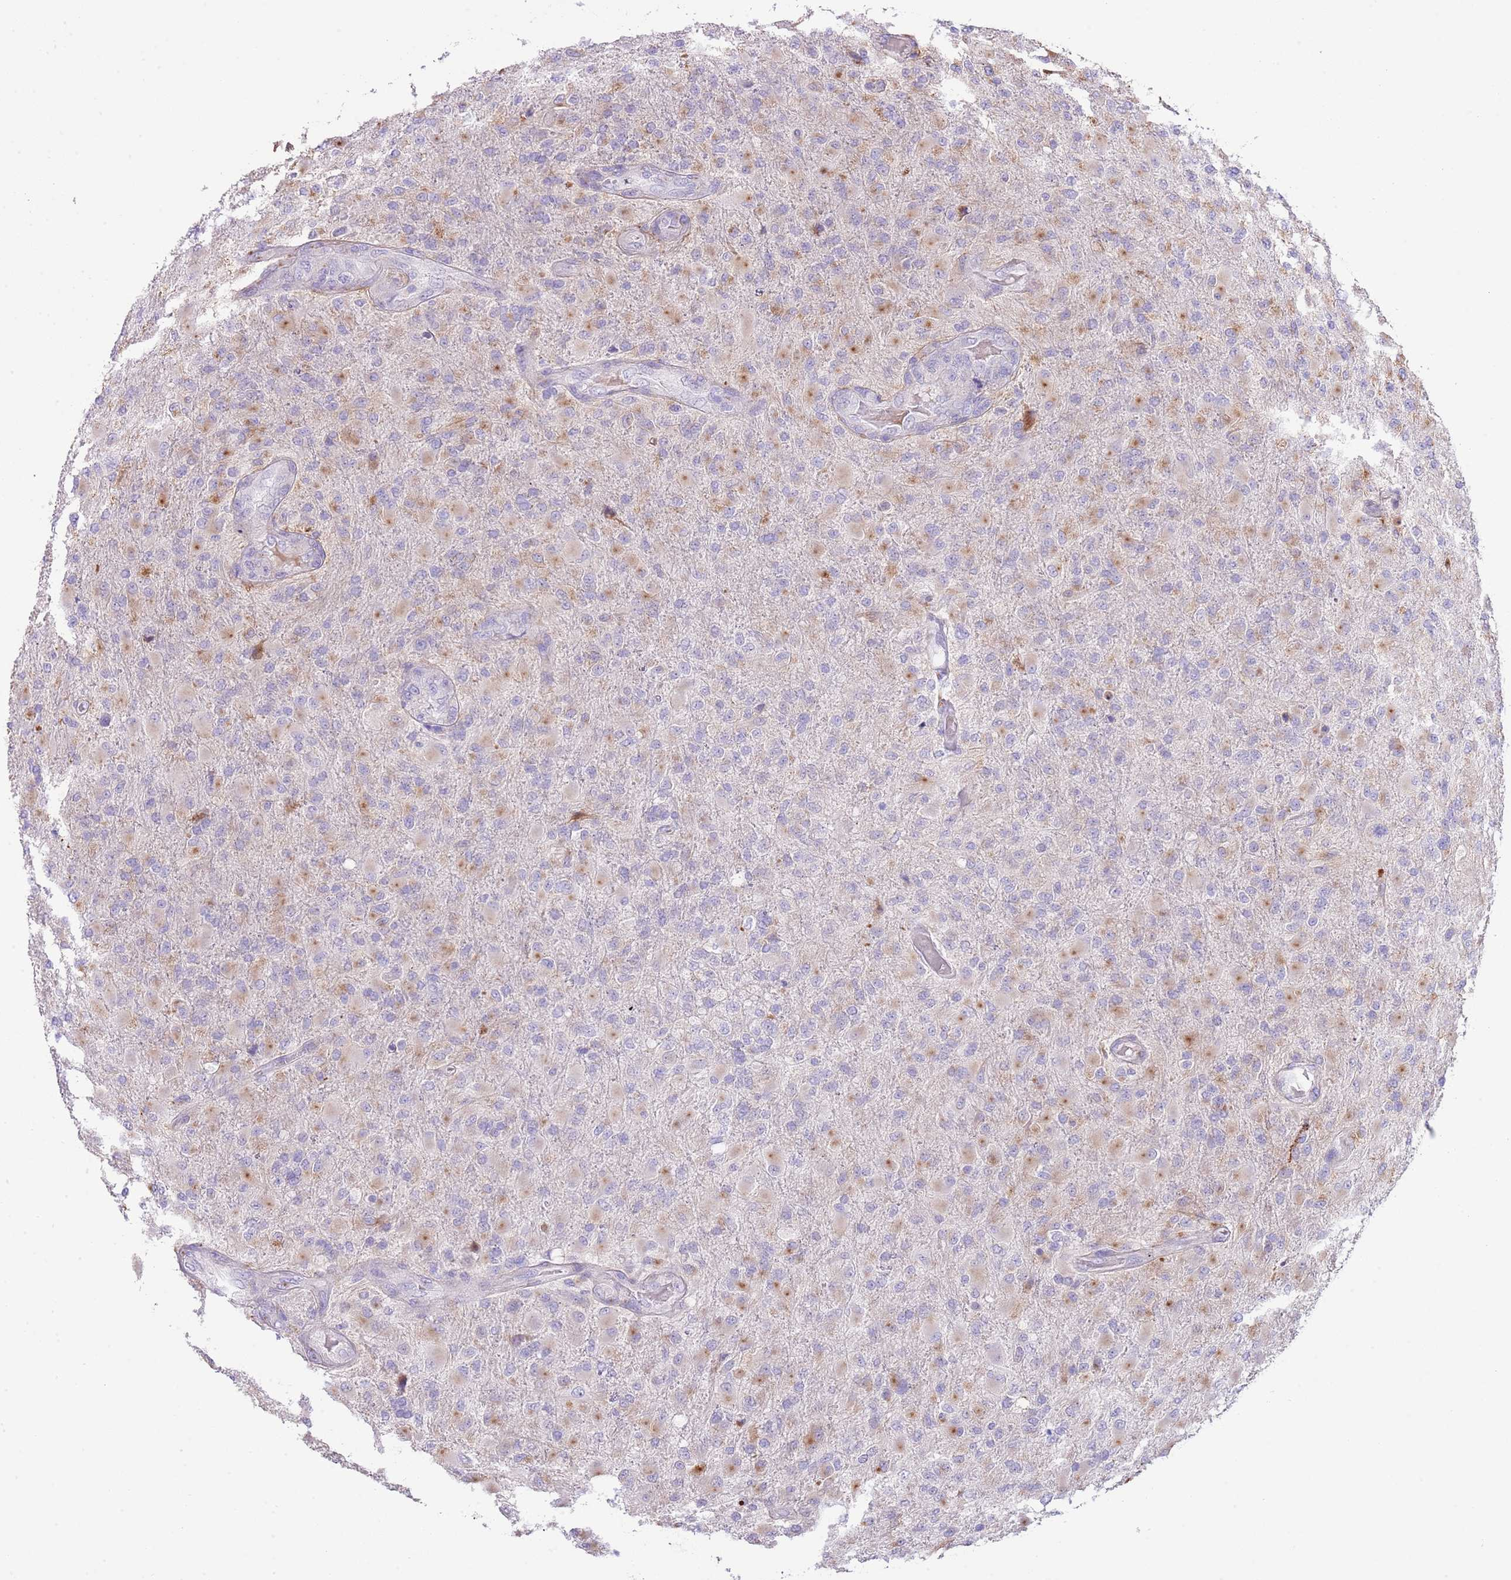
{"staining": {"intensity": "moderate", "quantity": "<25%", "location": "cytoplasmic/membranous"}, "tissue": "glioma", "cell_type": "Tumor cells", "image_type": "cancer", "snomed": [{"axis": "morphology", "description": "Glioma, malignant, Low grade"}, {"axis": "topography", "description": "Brain"}], "caption": "An IHC micrograph of tumor tissue is shown. Protein staining in brown labels moderate cytoplasmic/membranous positivity in malignant glioma (low-grade) within tumor cells.", "gene": "ABHD17C", "patient": {"sex": "male", "age": 65}}